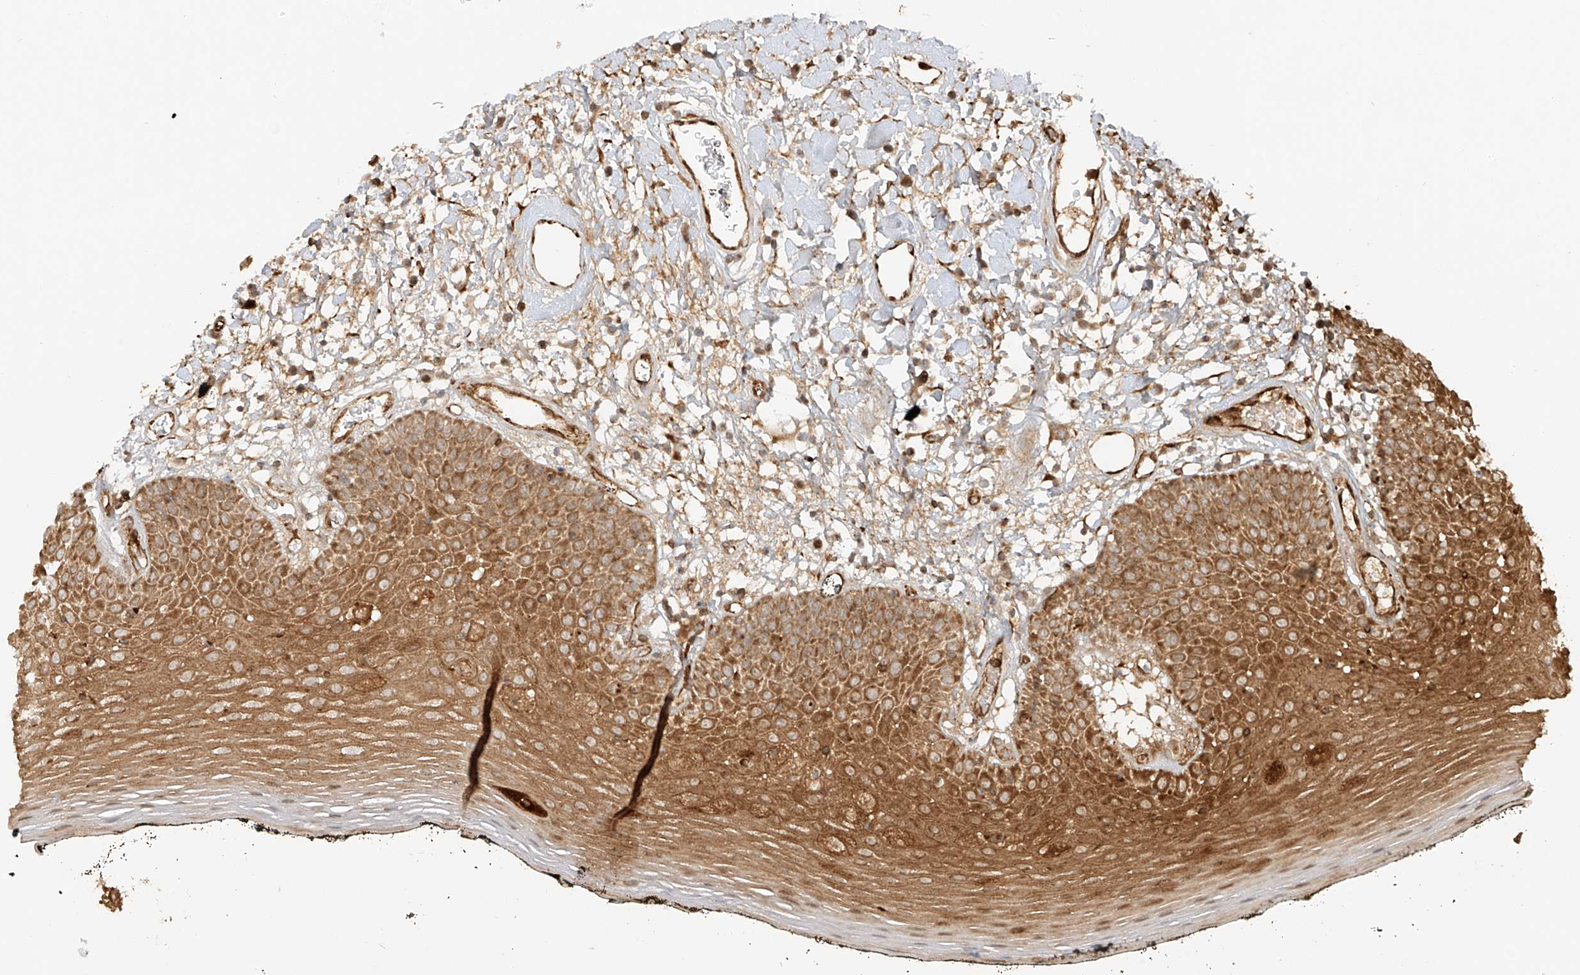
{"staining": {"intensity": "moderate", "quantity": ">75%", "location": "cytoplasmic/membranous"}, "tissue": "oral mucosa", "cell_type": "Squamous epithelial cells", "image_type": "normal", "snomed": [{"axis": "morphology", "description": "Normal tissue, NOS"}, {"axis": "topography", "description": "Oral tissue"}], "caption": "Approximately >75% of squamous epithelial cells in benign oral mucosa demonstrate moderate cytoplasmic/membranous protein positivity as visualized by brown immunohistochemical staining.", "gene": "MIPEP", "patient": {"sex": "male", "age": 74}}